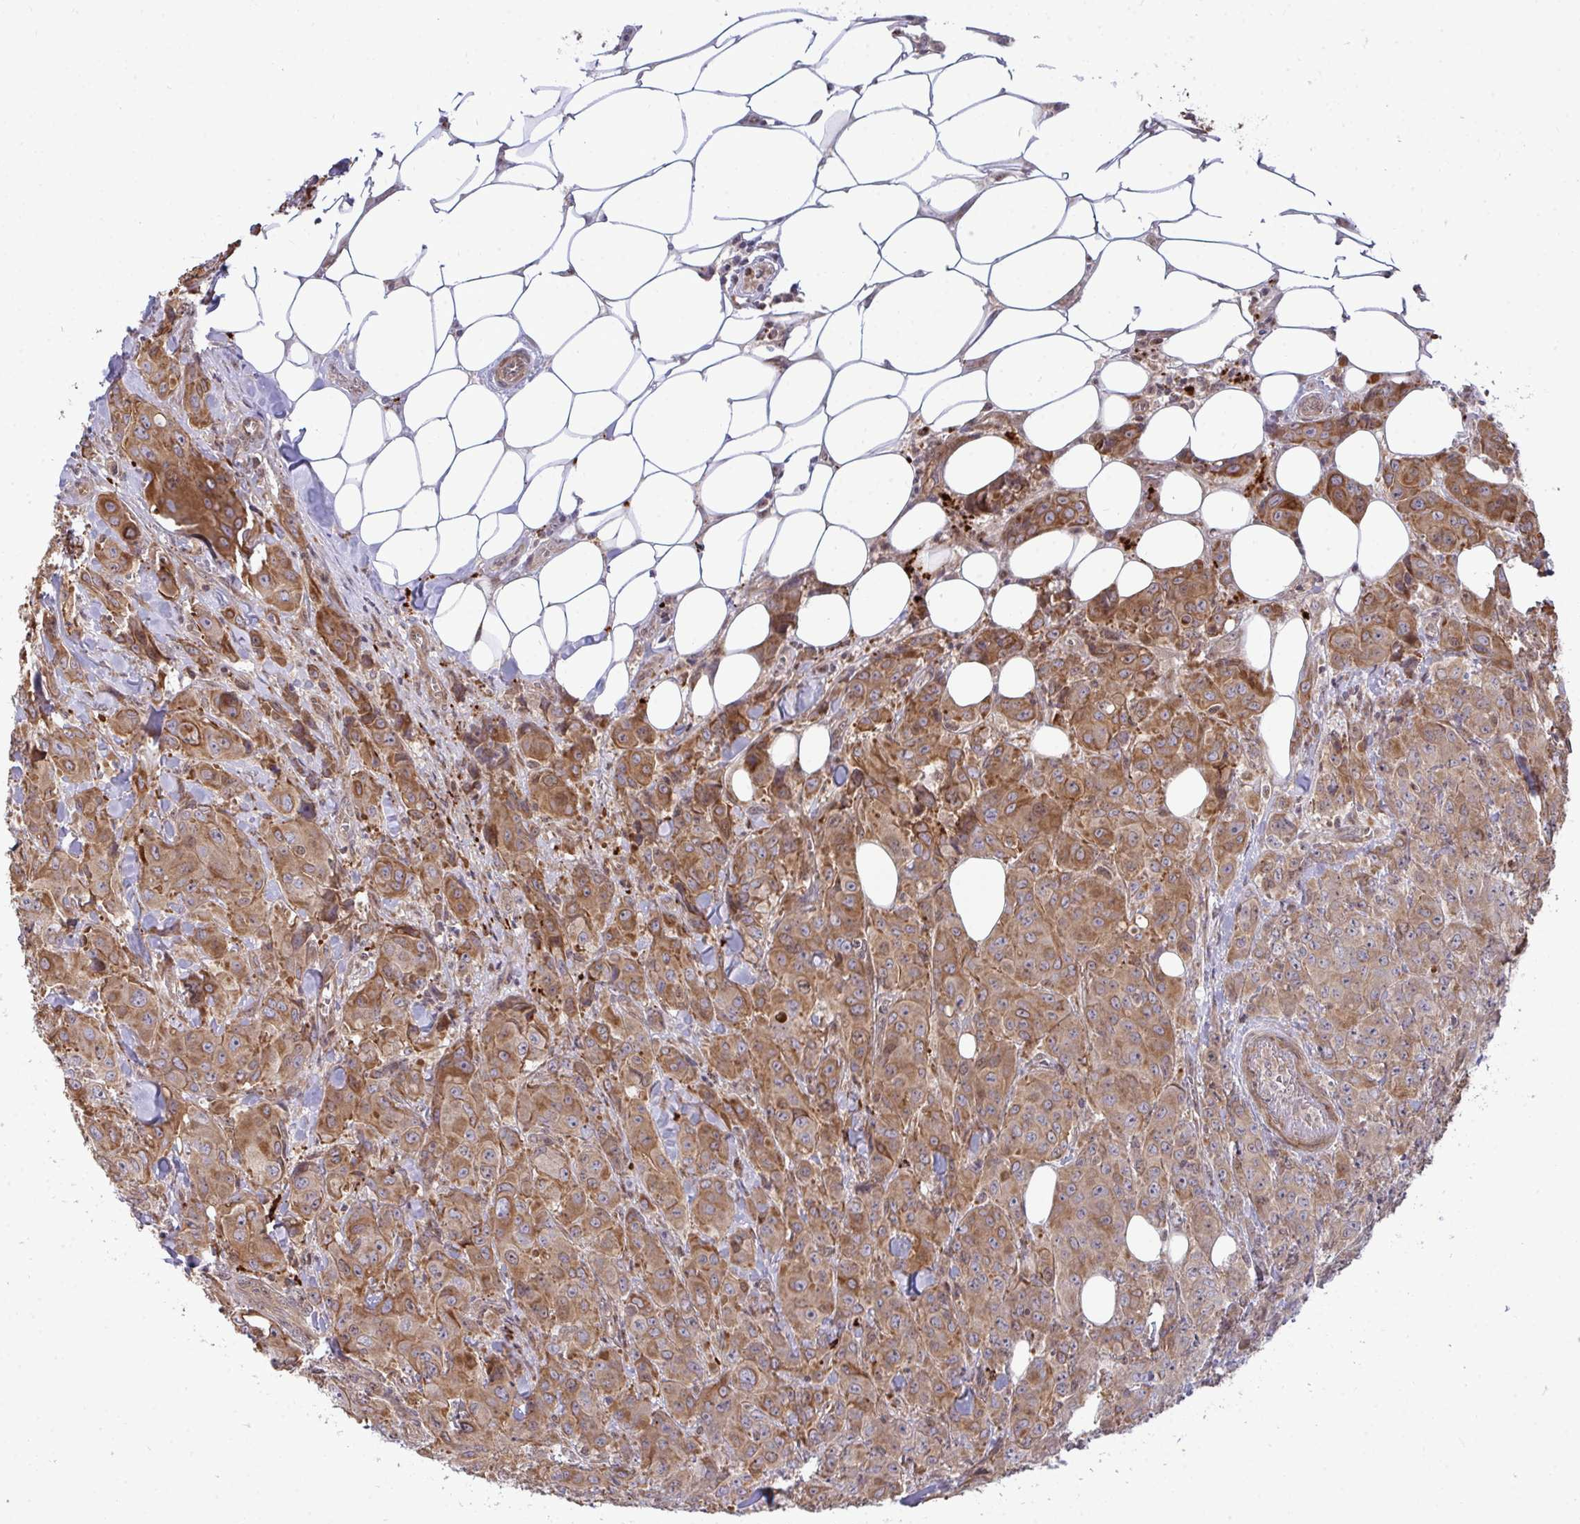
{"staining": {"intensity": "moderate", "quantity": ">75%", "location": "cytoplasmic/membranous"}, "tissue": "breast cancer", "cell_type": "Tumor cells", "image_type": "cancer", "snomed": [{"axis": "morphology", "description": "Normal tissue, NOS"}, {"axis": "morphology", "description": "Duct carcinoma"}, {"axis": "topography", "description": "Breast"}], "caption": "A micrograph of human breast cancer stained for a protein exhibits moderate cytoplasmic/membranous brown staining in tumor cells. The staining was performed using DAB (3,3'-diaminobenzidine), with brown indicating positive protein expression. Nuclei are stained blue with hematoxylin.", "gene": "TRIM44", "patient": {"sex": "female", "age": 43}}